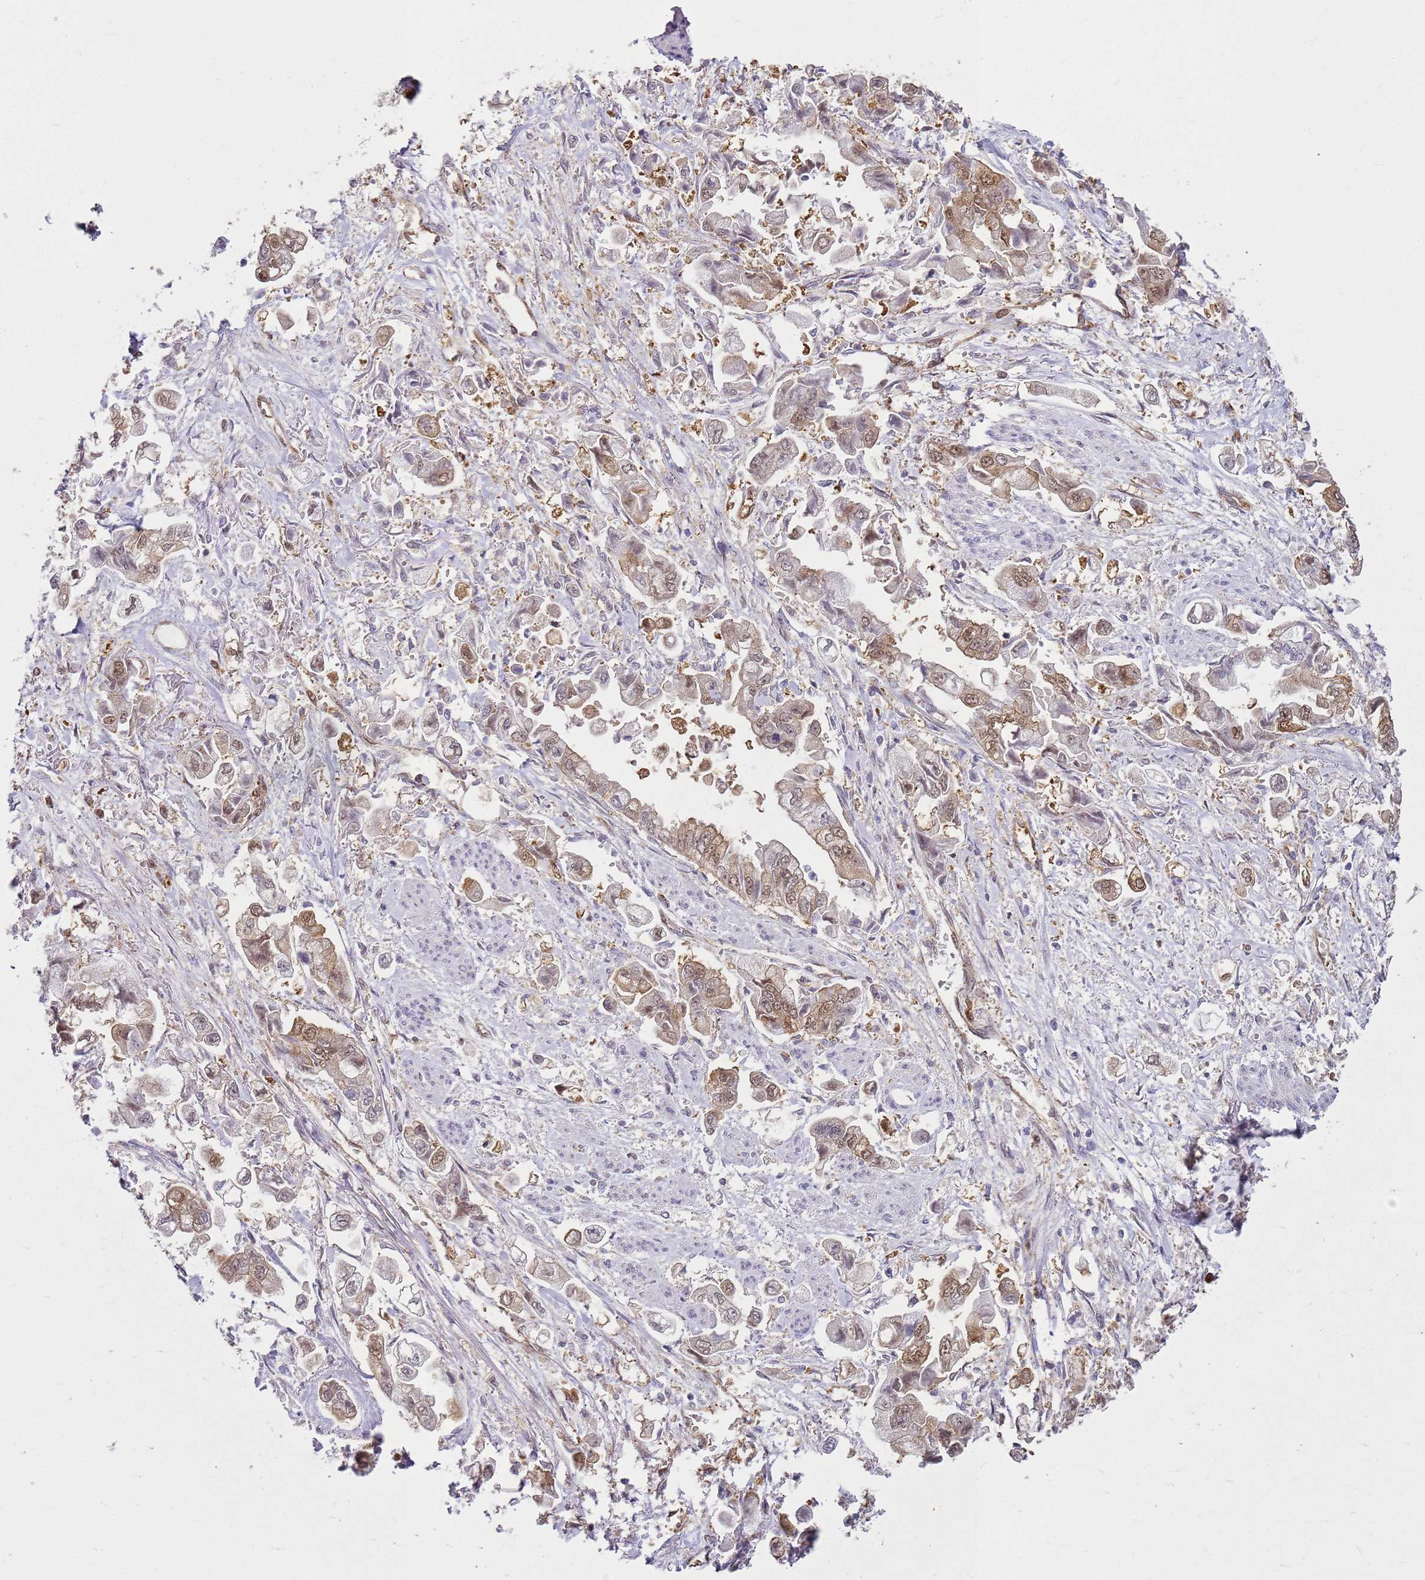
{"staining": {"intensity": "weak", "quantity": ">75%", "location": "cytoplasmic/membranous,nuclear"}, "tissue": "stomach cancer", "cell_type": "Tumor cells", "image_type": "cancer", "snomed": [{"axis": "morphology", "description": "Adenocarcinoma, NOS"}, {"axis": "topography", "description": "Stomach"}], "caption": "Immunohistochemistry (IHC) photomicrograph of human stomach adenocarcinoma stained for a protein (brown), which exhibits low levels of weak cytoplasmic/membranous and nuclear positivity in about >75% of tumor cells.", "gene": "YWHAE", "patient": {"sex": "male", "age": 62}}